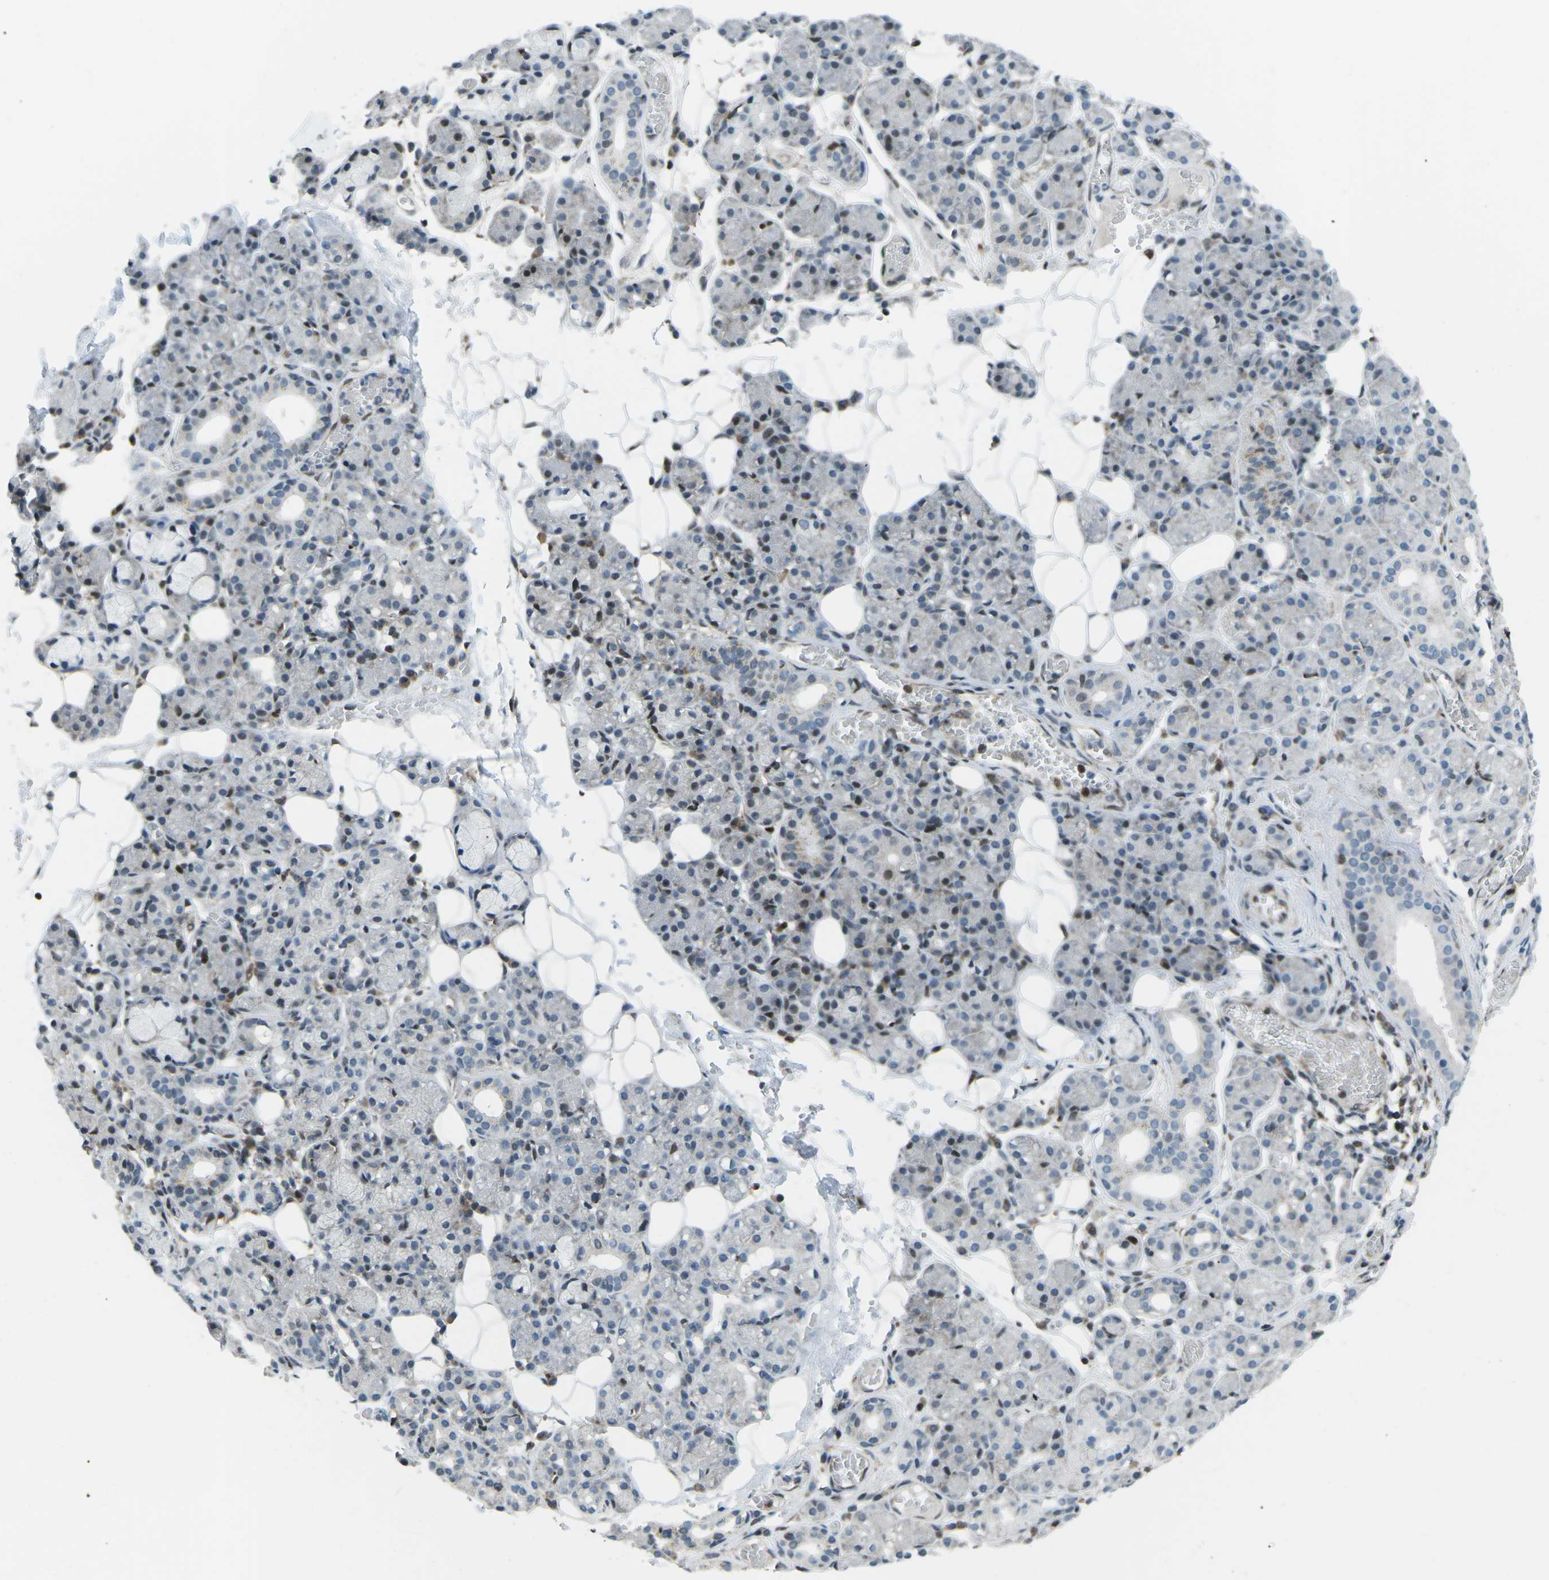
{"staining": {"intensity": "moderate", "quantity": "25%-75%", "location": "nuclear"}, "tissue": "salivary gland", "cell_type": "Glandular cells", "image_type": "normal", "snomed": [{"axis": "morphology", "description": "Normal tissue, NOS"}, {"axis": "topography", "description": "Salivary gland"}], "caption": "Protein analysis of benign salivary gland shows moderate nuclear expression in approximately 25%-75% of glandular cells.", "gene": "MBNL1", "patient": {"sex": "male", "age": 63}}